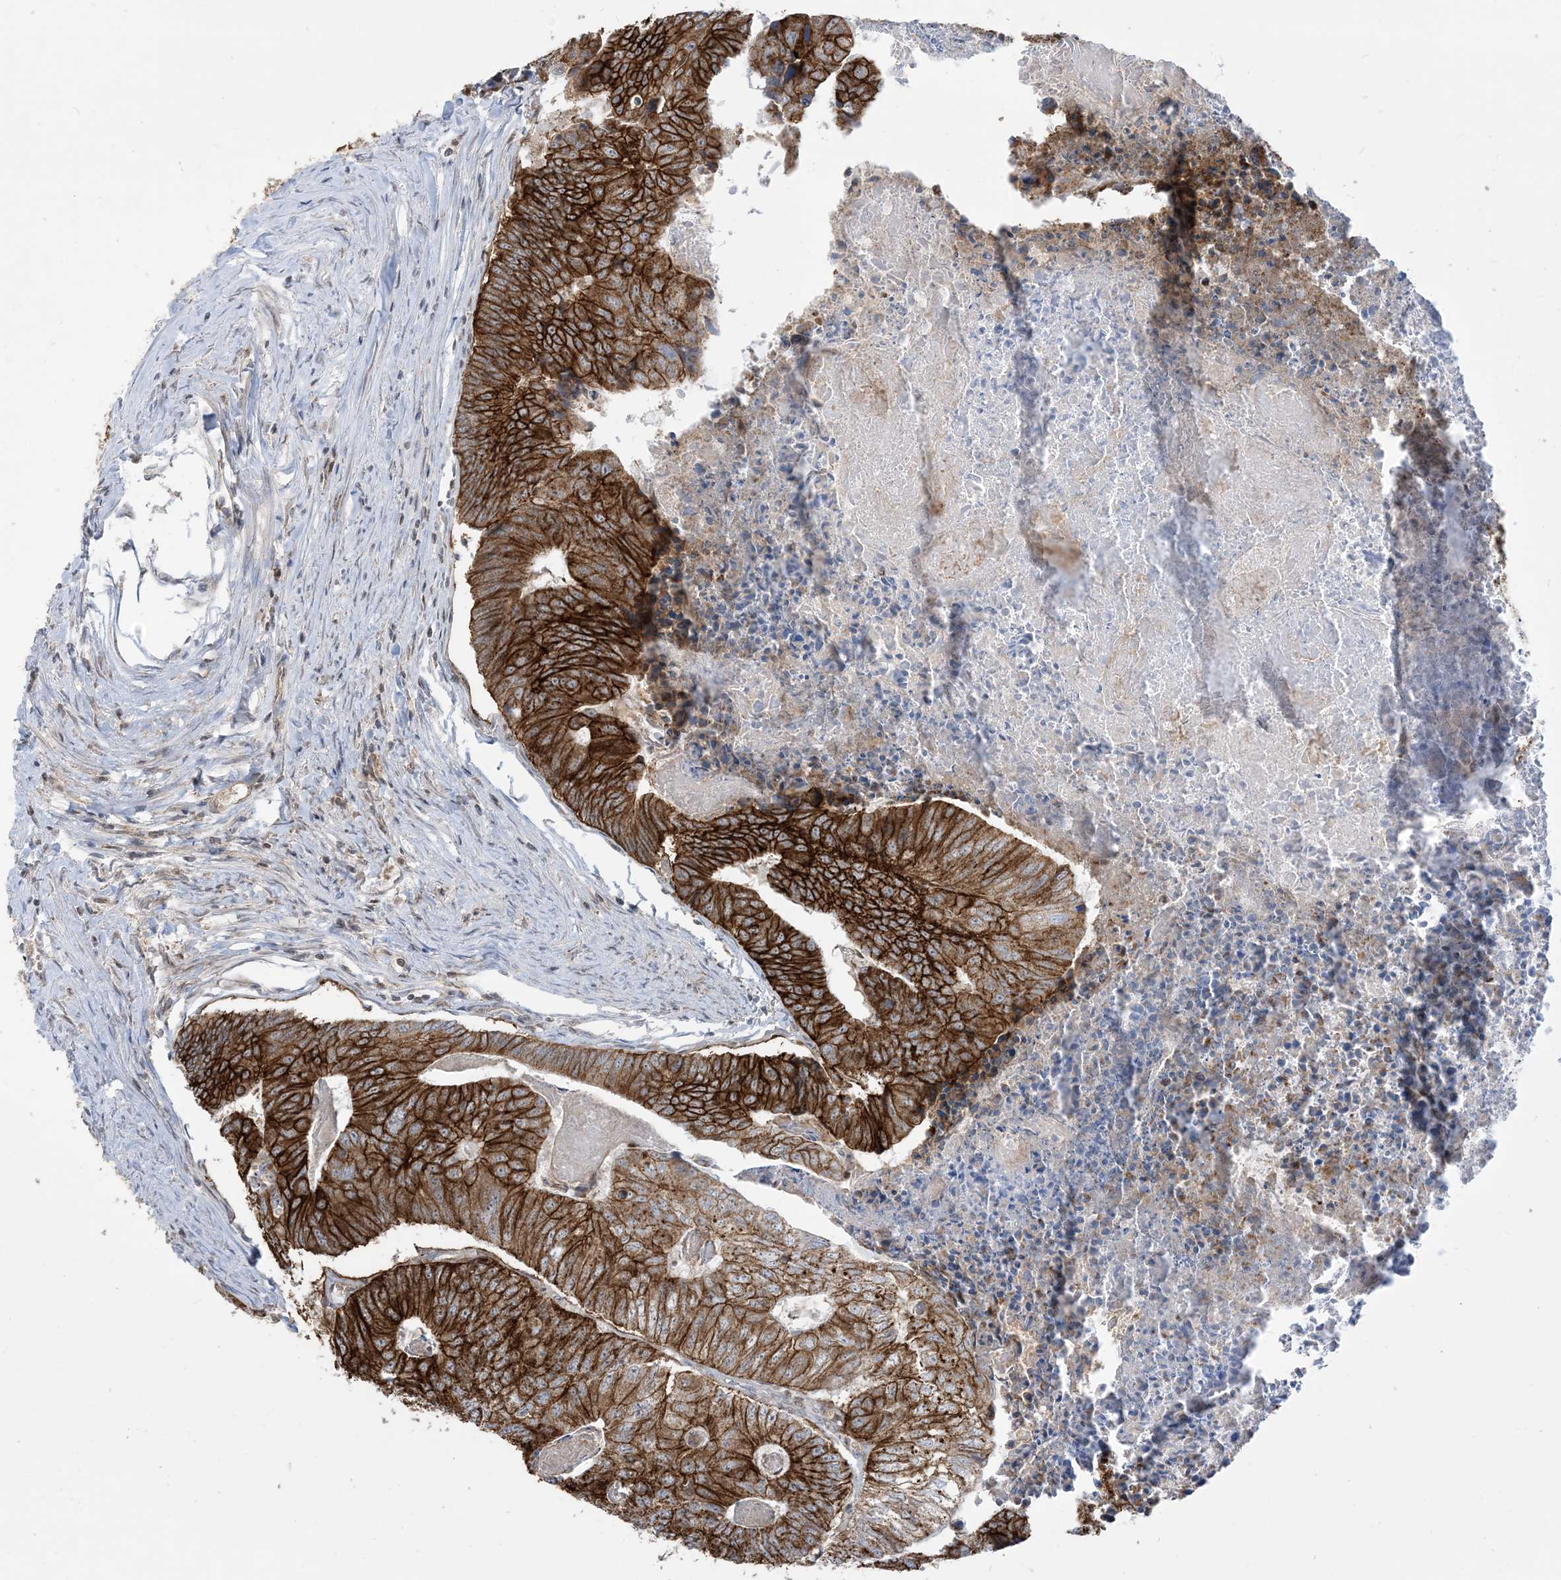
{"staining": {"intensity": "strong", "quantity": ">75%", "location": "cytoplasmic/membranous"}, "tissue": "colorectal cancer", "cell_type": "Tumor cells", "image_type": "cancer", "snomed": [{"axis": "morphology", "description": "Adenocarcinoma, NOS"}, {"axis": "topography", "description": "Colon"}], "caption": "High-magnification brightfield microscopy of colorectal cancer (adenocarcinoma) stained with DAB (brown) and counterstained with hematoxylin (blue). tumor cells exhibit strong cytoplasmic/membranous positivity is present in approximately>75% of cells. (IHC, brightfield microscopy, high magnification).", "gene": "CASP4", "patient": {"sex": "female", "age": 67}}